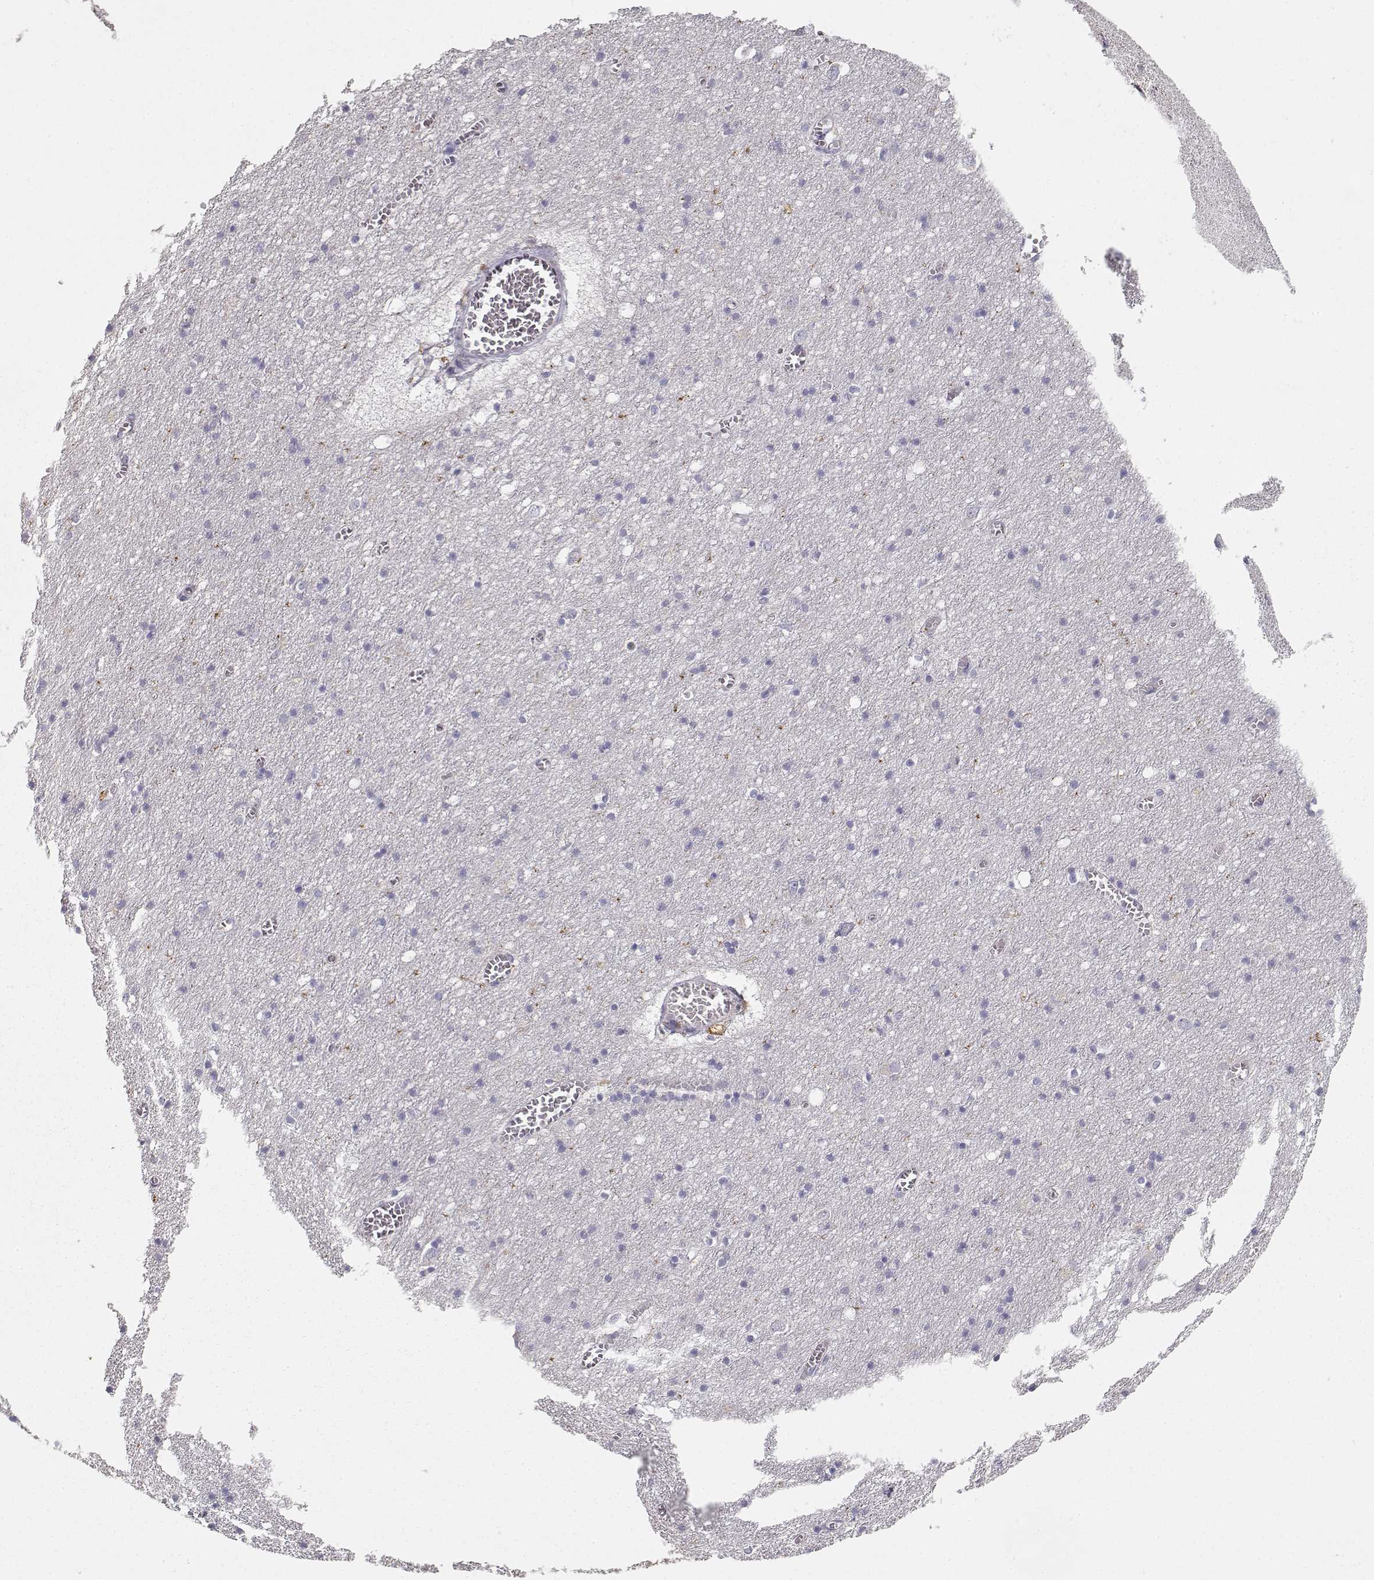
{"staining": {"intensity": "negative", "quantity": "none", "location": "none"}, "tissue": "cerebral cortex", "cell_type": "Endothelial cells", "image_type": "normal", "snomed": [{"axis": "morphology", "description": "Normal tissue, NOS"}, {"axis": "topography", "description": "Cerebral cortex"}], "caption": "DAB (3,3'-diaminobenzidine) immunohistochemical staining of unremarkable human cerebral cortex demonstrates no significant staining in endothelial cells.", "gene": "VAV1", "patient": {"sex": "male", "age": 70}}